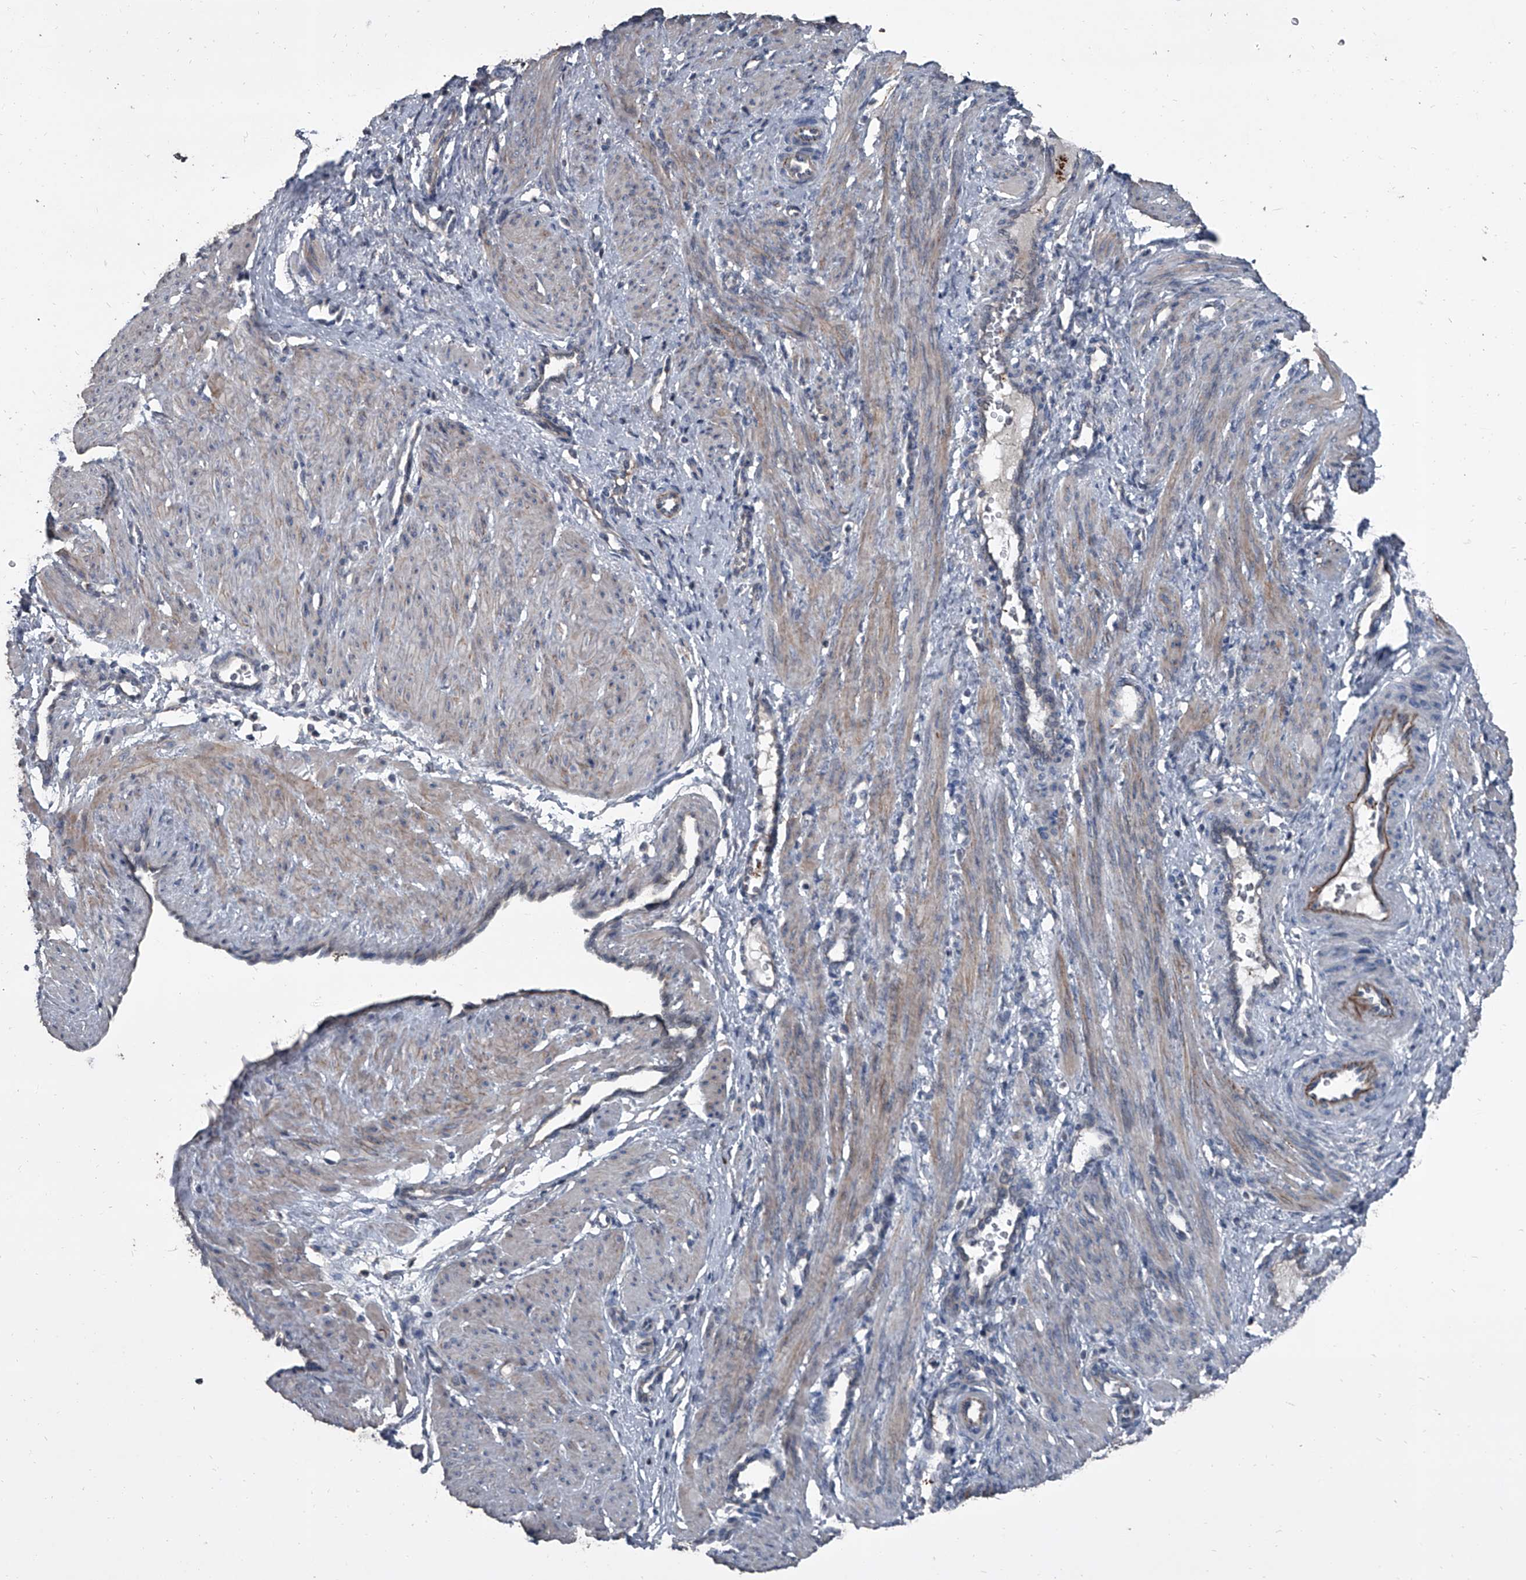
{"staining": {"intensity": "weak", "quantity": "<25%", "location": "cytoplasmic/membranous"}, "tissue": "smooth muscle", "cell_type": "Smooth muscle cells", "image_type": "normal", "snomed": [{"axis": "morphology", "description": "Normal tissue, NOS"}, {"axis": "topography", "description": "Endometrium"}], "caption": "Immunohistochemistry of unremarkable smooth muscle demonstrates no expression in smooth muscle cells.", "gene": "OARD1", "patient": {"sex": "female", "age": 33}}